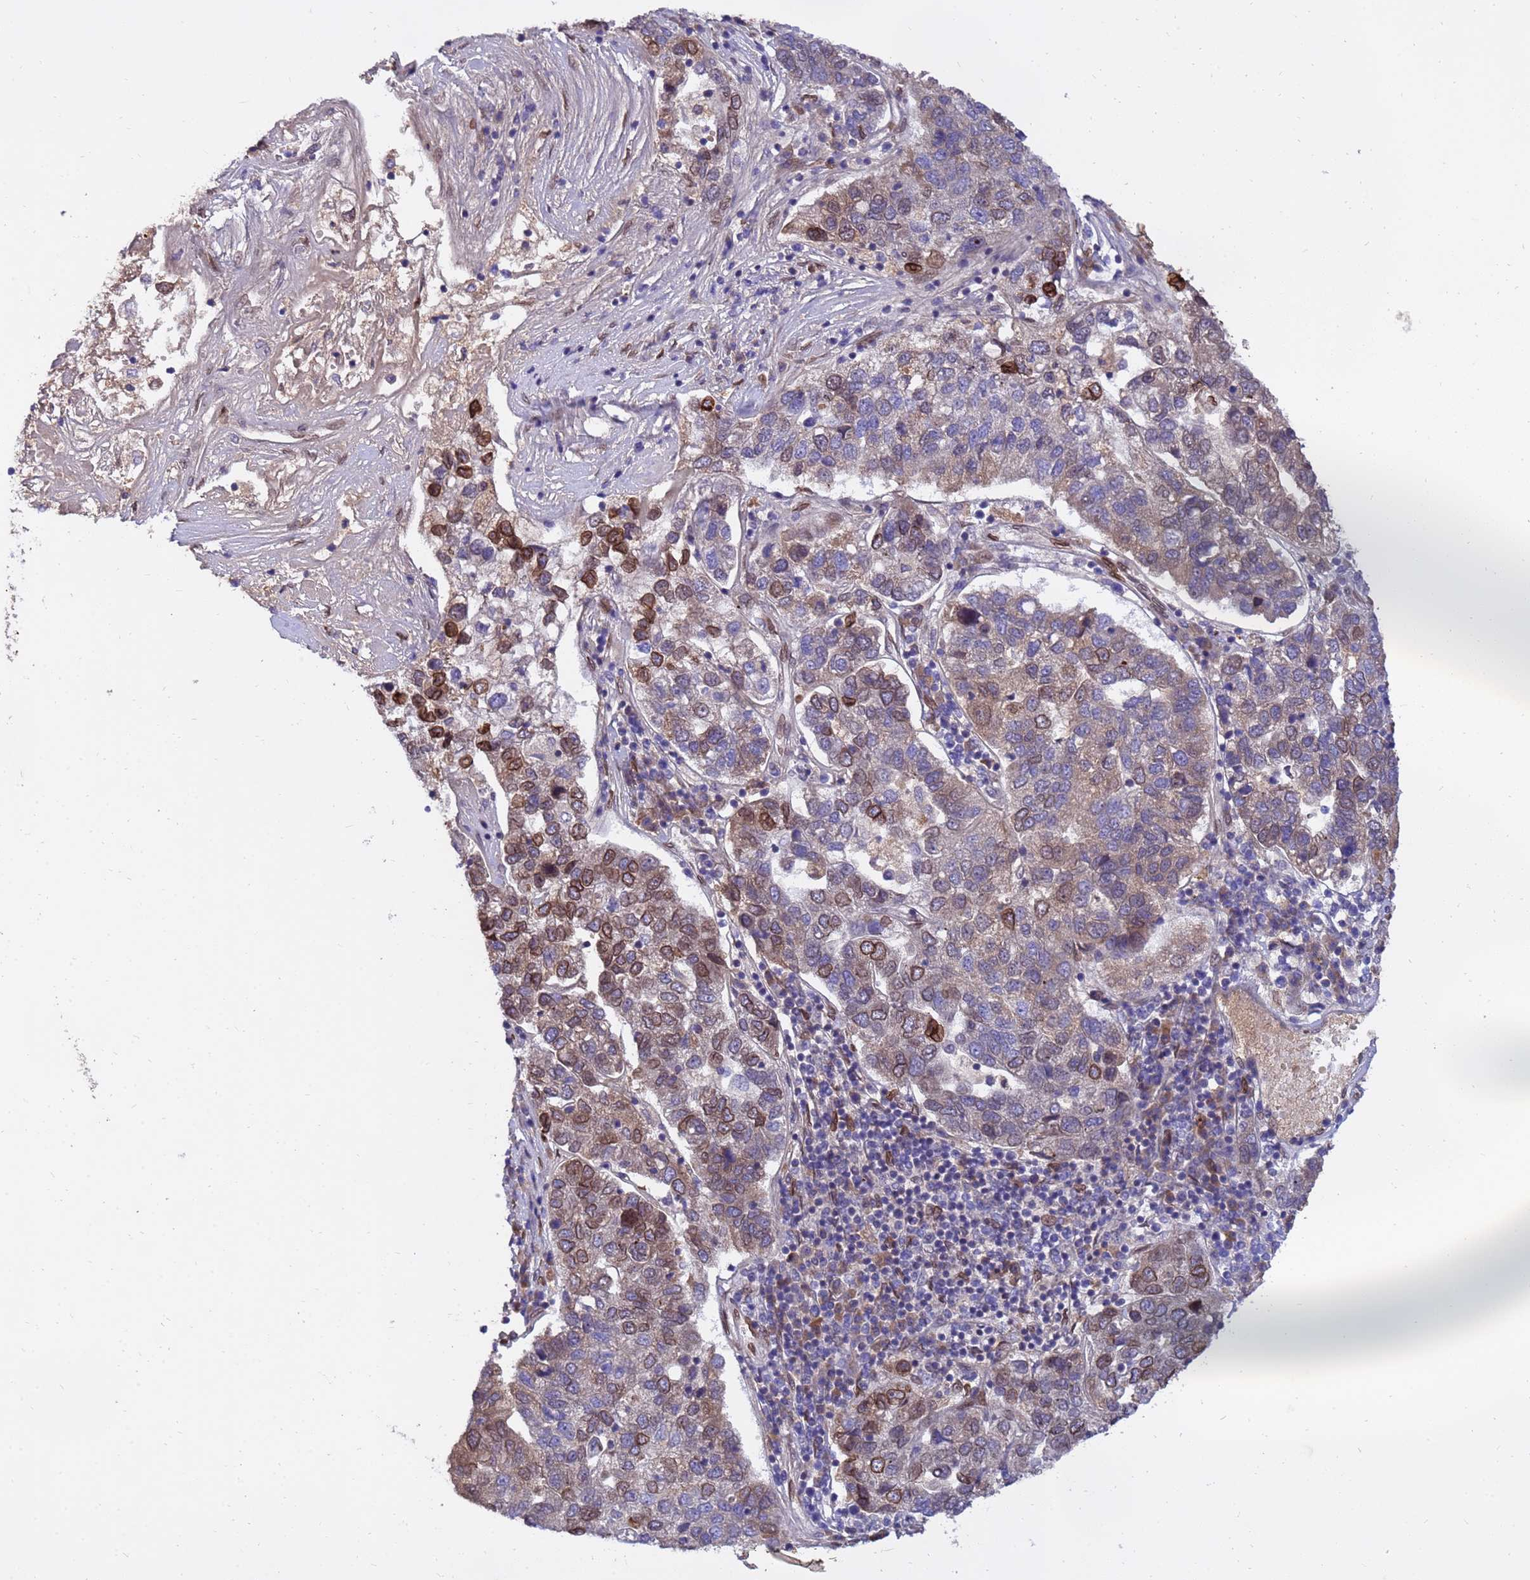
{"staining": {"intensity": "moderate", "quantity": "<25%", "location": "cytoplasmic/membranous,nuclear"}, "tissue": "pancreatic cancer", "cell_type": "Tumor cells", "image_type": "cancer", "snomed": [{"axis": "morphology", "description": "Adenocarcinoma, NOS"}, {"axis": "topography", "description": "Pancreas"}], "caption": "Human pancreatic cancer (adenocarcinoma) stained with a protein marker reveals moderate staining in tumor cells.", "gene": "GPR135", "patient": {"sex": "female", "age": 61}}